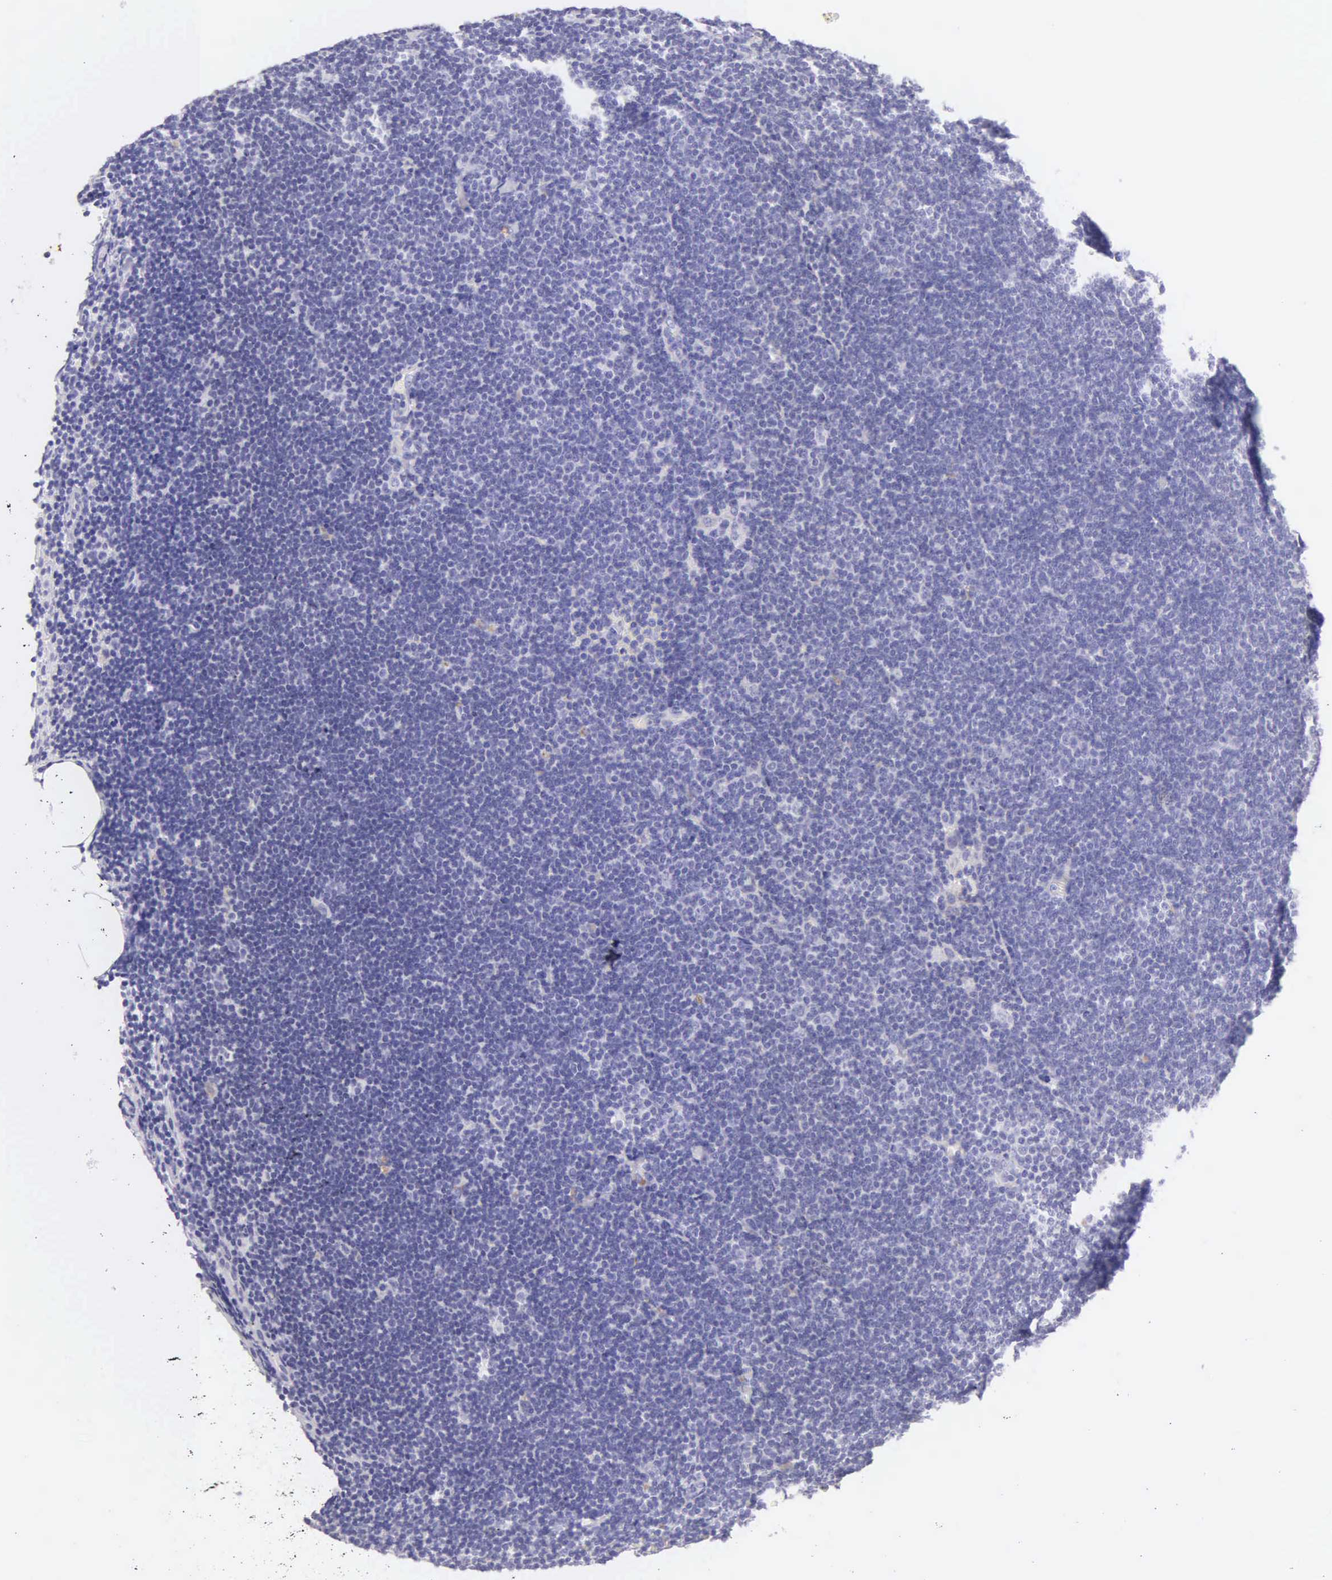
{"staining": {"intensity": "negative", "quantity": "none", "location": "none"}, "tissue": "lymphoma", "cell_type": "Tumor cells", "image_type": "cancer", "snomed": [{"axis": "morphology", "description": "Malignant lymphoma, non-Hodgkin's type, Low grade"}, {"axis": "topography", "description": "Lymph node"}], "caption": "Tumor cells show no significant protein positivity in lymphoma.", "gene": "KRT17", "patient": {"sex": "female", "age": 51}}